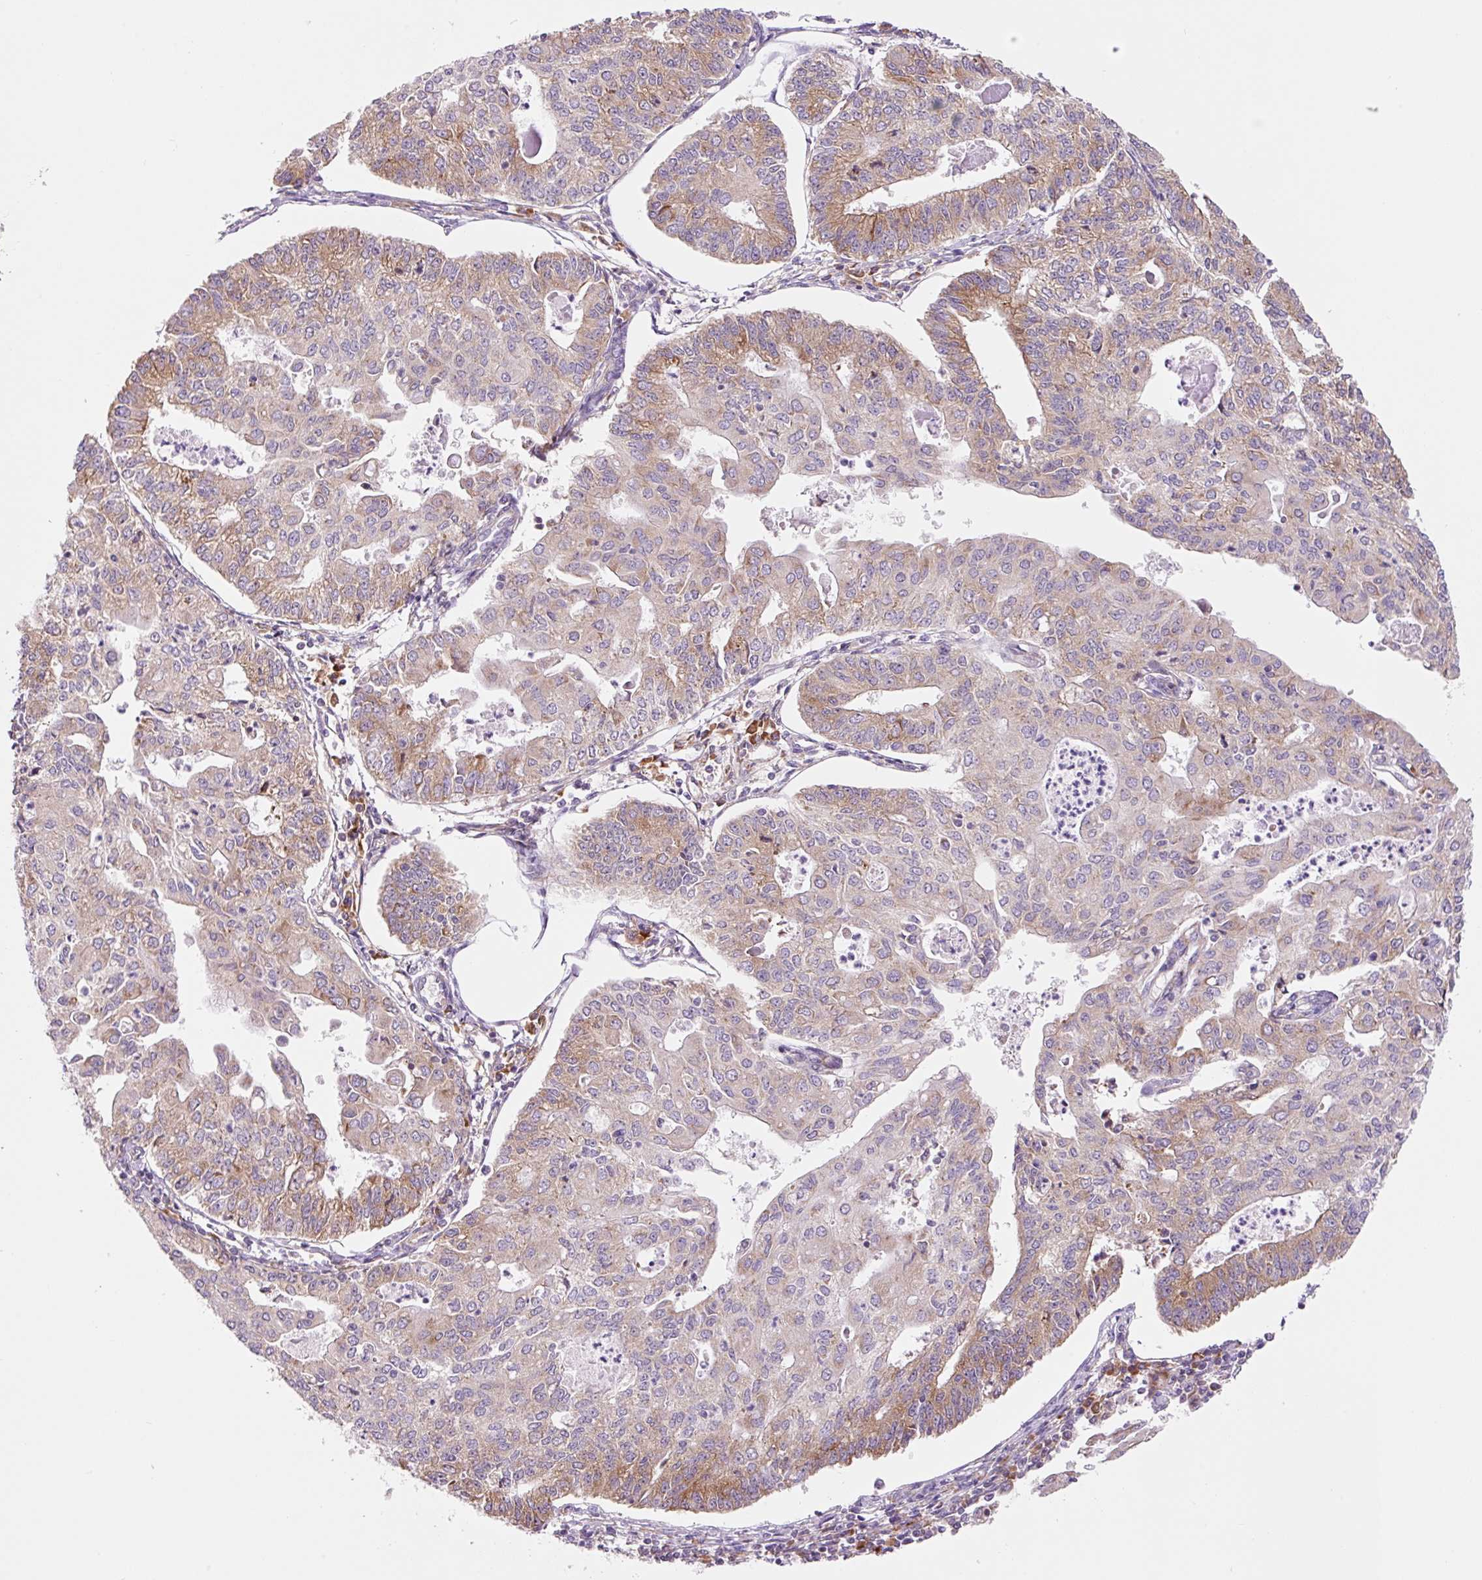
{"staining": {"intensity": "moderate", "quantity": "25%-75%", "location": "cytoplasmic/membranous"}, "tissue": "endometrial cancer", "cell_type": "Tumor cells", "image_type": "cancer", "snomed": [{"axis": "morphology", "description": "Adenocarcinoma, NOS"}, {"axis": "topography", "description": "Endometrium"}], "caption": "Brown immunohistochemical staining in endometrial cancer (adenocarcinoma) reveals moderate cytoplasmic/membranous expression in approximately 25%-75% of tumor cells.", "gene": "RPL41", "patient": {"sex": "female", "age": 56}}